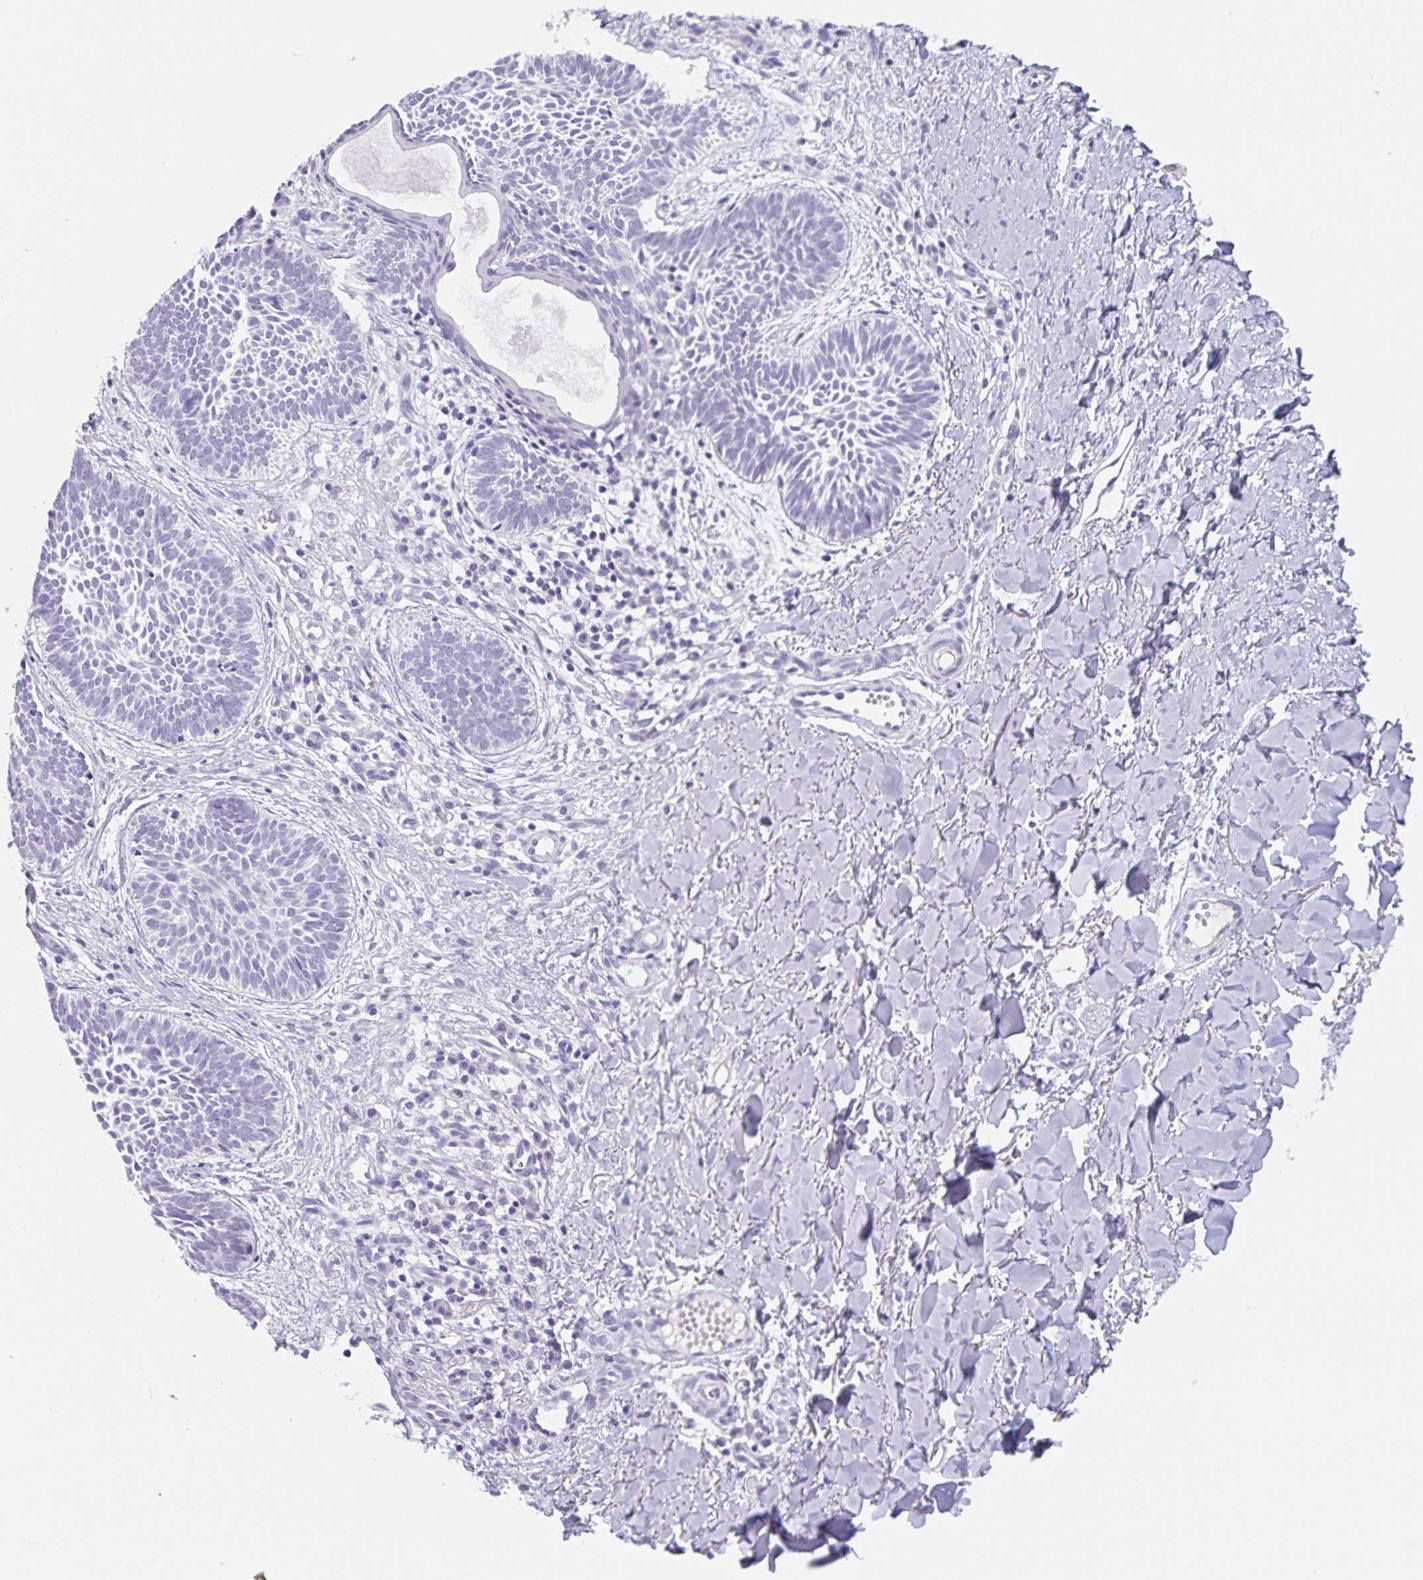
{"staining": {"intensity": "negative", "quantity": "none", "location": "none"}, "tissue": "skin cancer", "cell_type": "Tumor cells", "image_type": "cancer", "snomed": [{"axis": "morphology", "description": "Basal cell carcinoma"}, {"axis": "topography", "description": "Skin"}], "caption": "DAB (3,3'-diaminobenzidine) immunohistochemical staining of human skin cancer demonstrates no significant positivity in tumor cells.", "gene": "EMC4", "patient": {"sex": "male", "age": 49}}